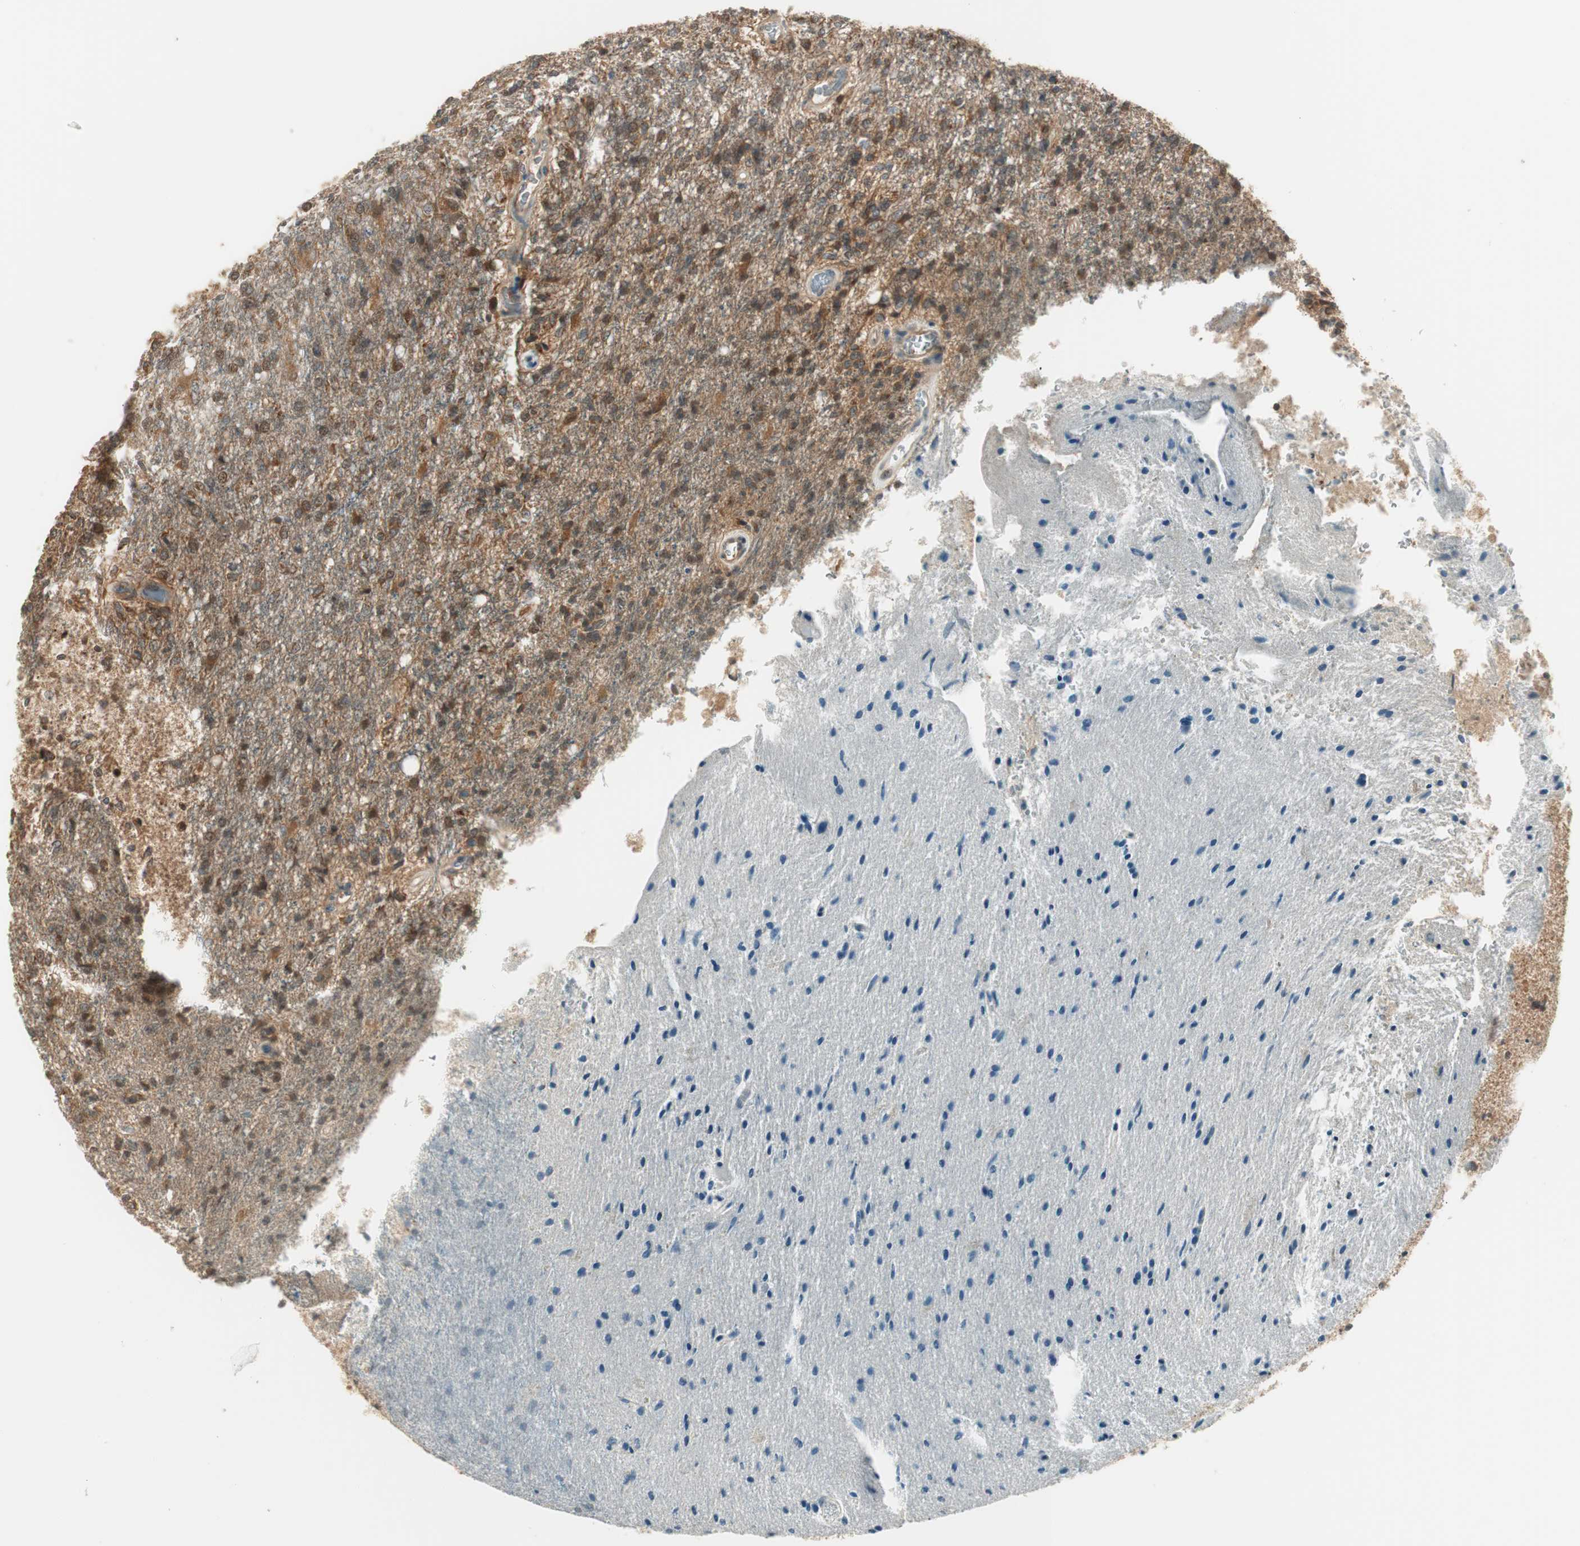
{"staining": {"intensity": "weak", "quantity": "<25%", "location": "cytoplasmic/membranous,nuclear"}, "tissue": "glioma", "cell_type": "Tumor cells", "image_type": "cancer", "snomed": [{"axis": "morphology", "description": "Normal tissue, NOS"}, {"axis": "morphology", "description": "Glioma, malignant, High grade"}, {"axis": "topography", "description": "Cerebral cortex"}], "caption": "Immunohistochemical staining of glioma shows no significant expression in tumor cells.", "gene": "IPO5", "patient": {"sex": "male", "age": 77}}